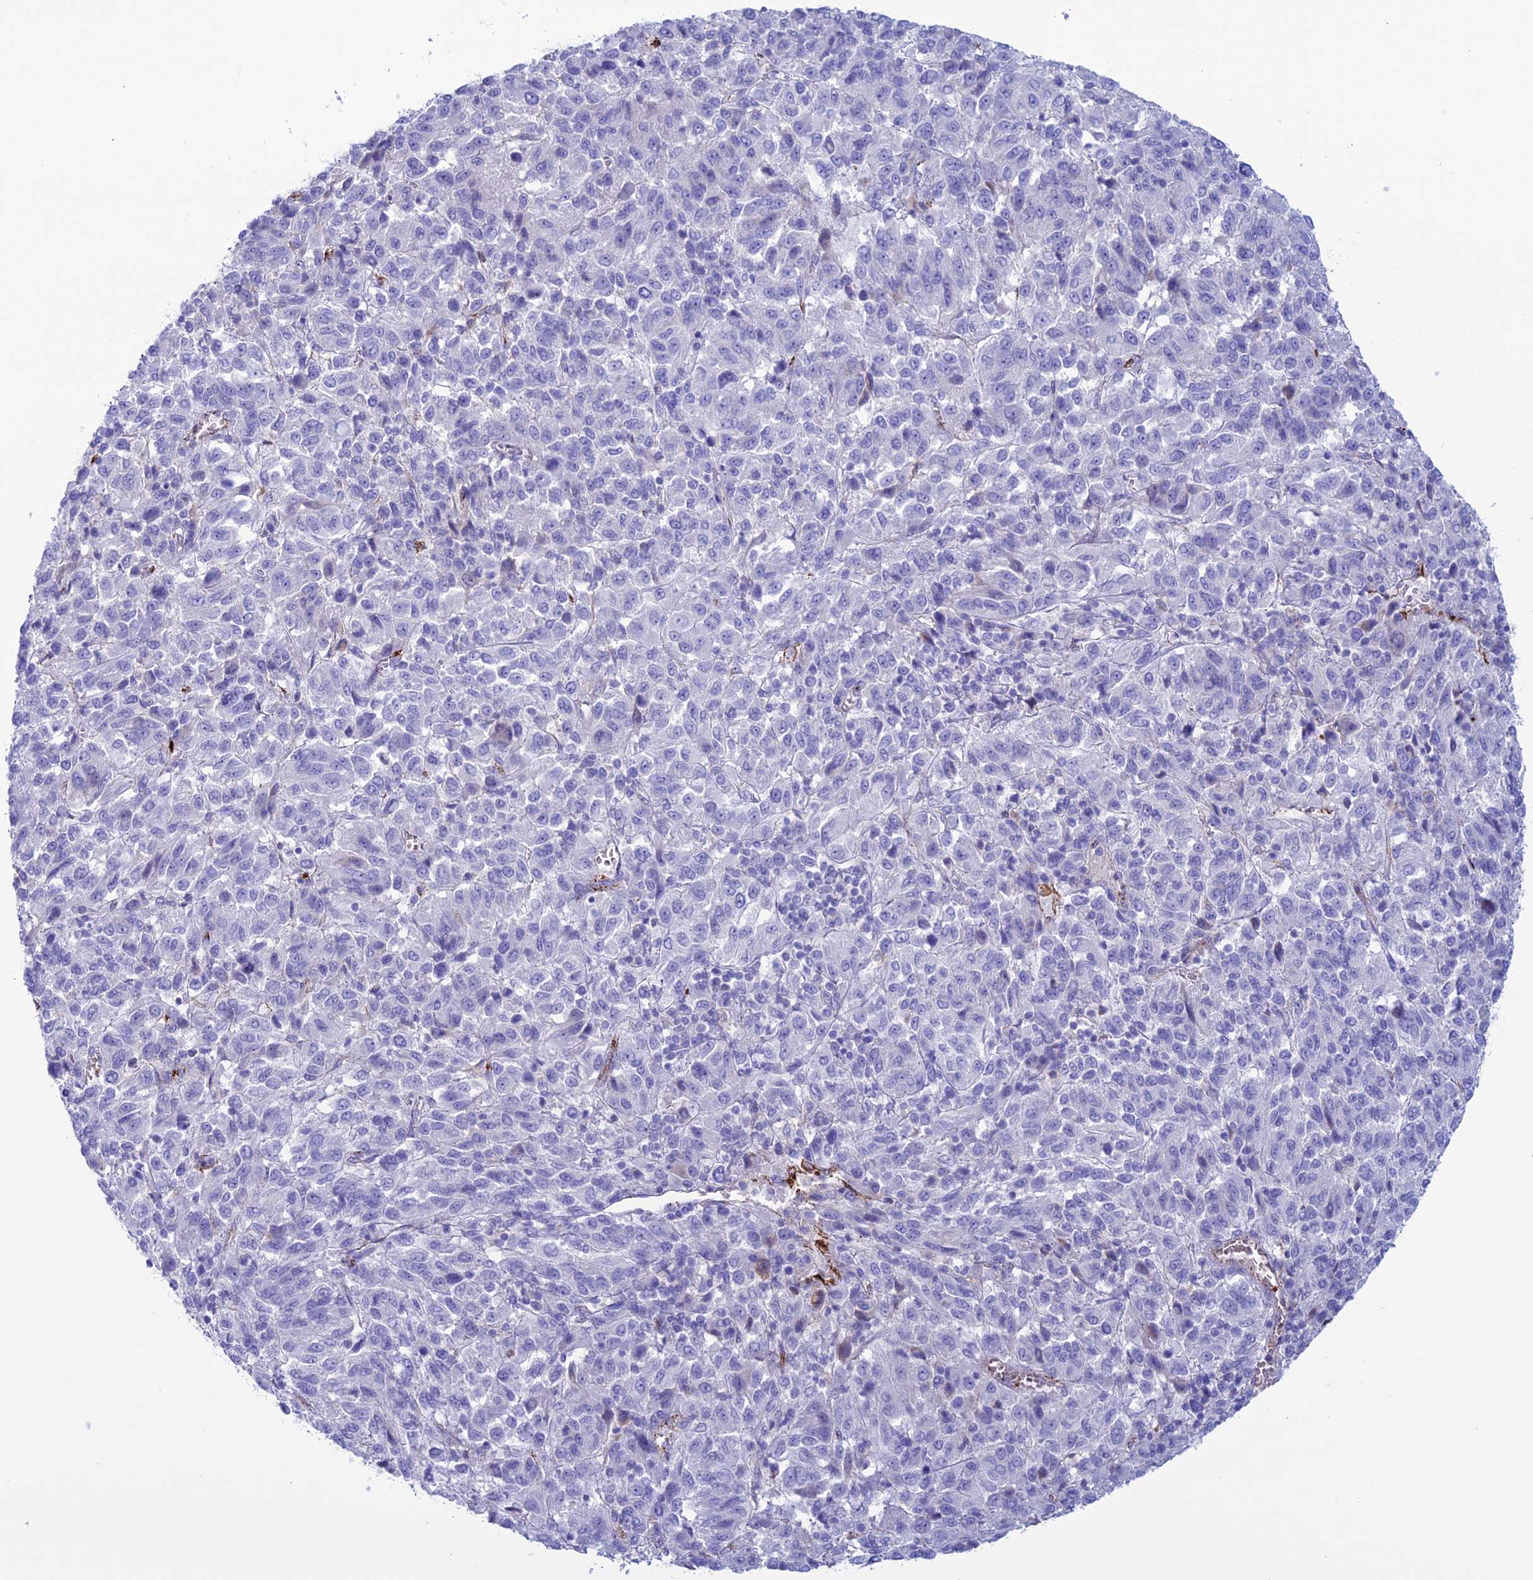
{"staining": {"intensity": "negative", "quantity": "none", "location": "none"}, "tissue": "melanoma", "cell_type": "Tumor cells", "image_type": "cancer", "snomed": [{"axis": "morphology", "description": "Malignant melanoma, Metastatic site"}, {"axis": "topography", "description": "Lung"}], "caption": "IHC histopathology image of neoplastic tissue: malignant melanoma (metastatic site) stained with DAB (3,3'-diaminobenzidine) demonstrates no significant protein expression in tumor cells. (DAB IHC with hematoxylin counter stain).", "gene": "CDC42EP5", "patient": {"sex": "male", "age": 64}}